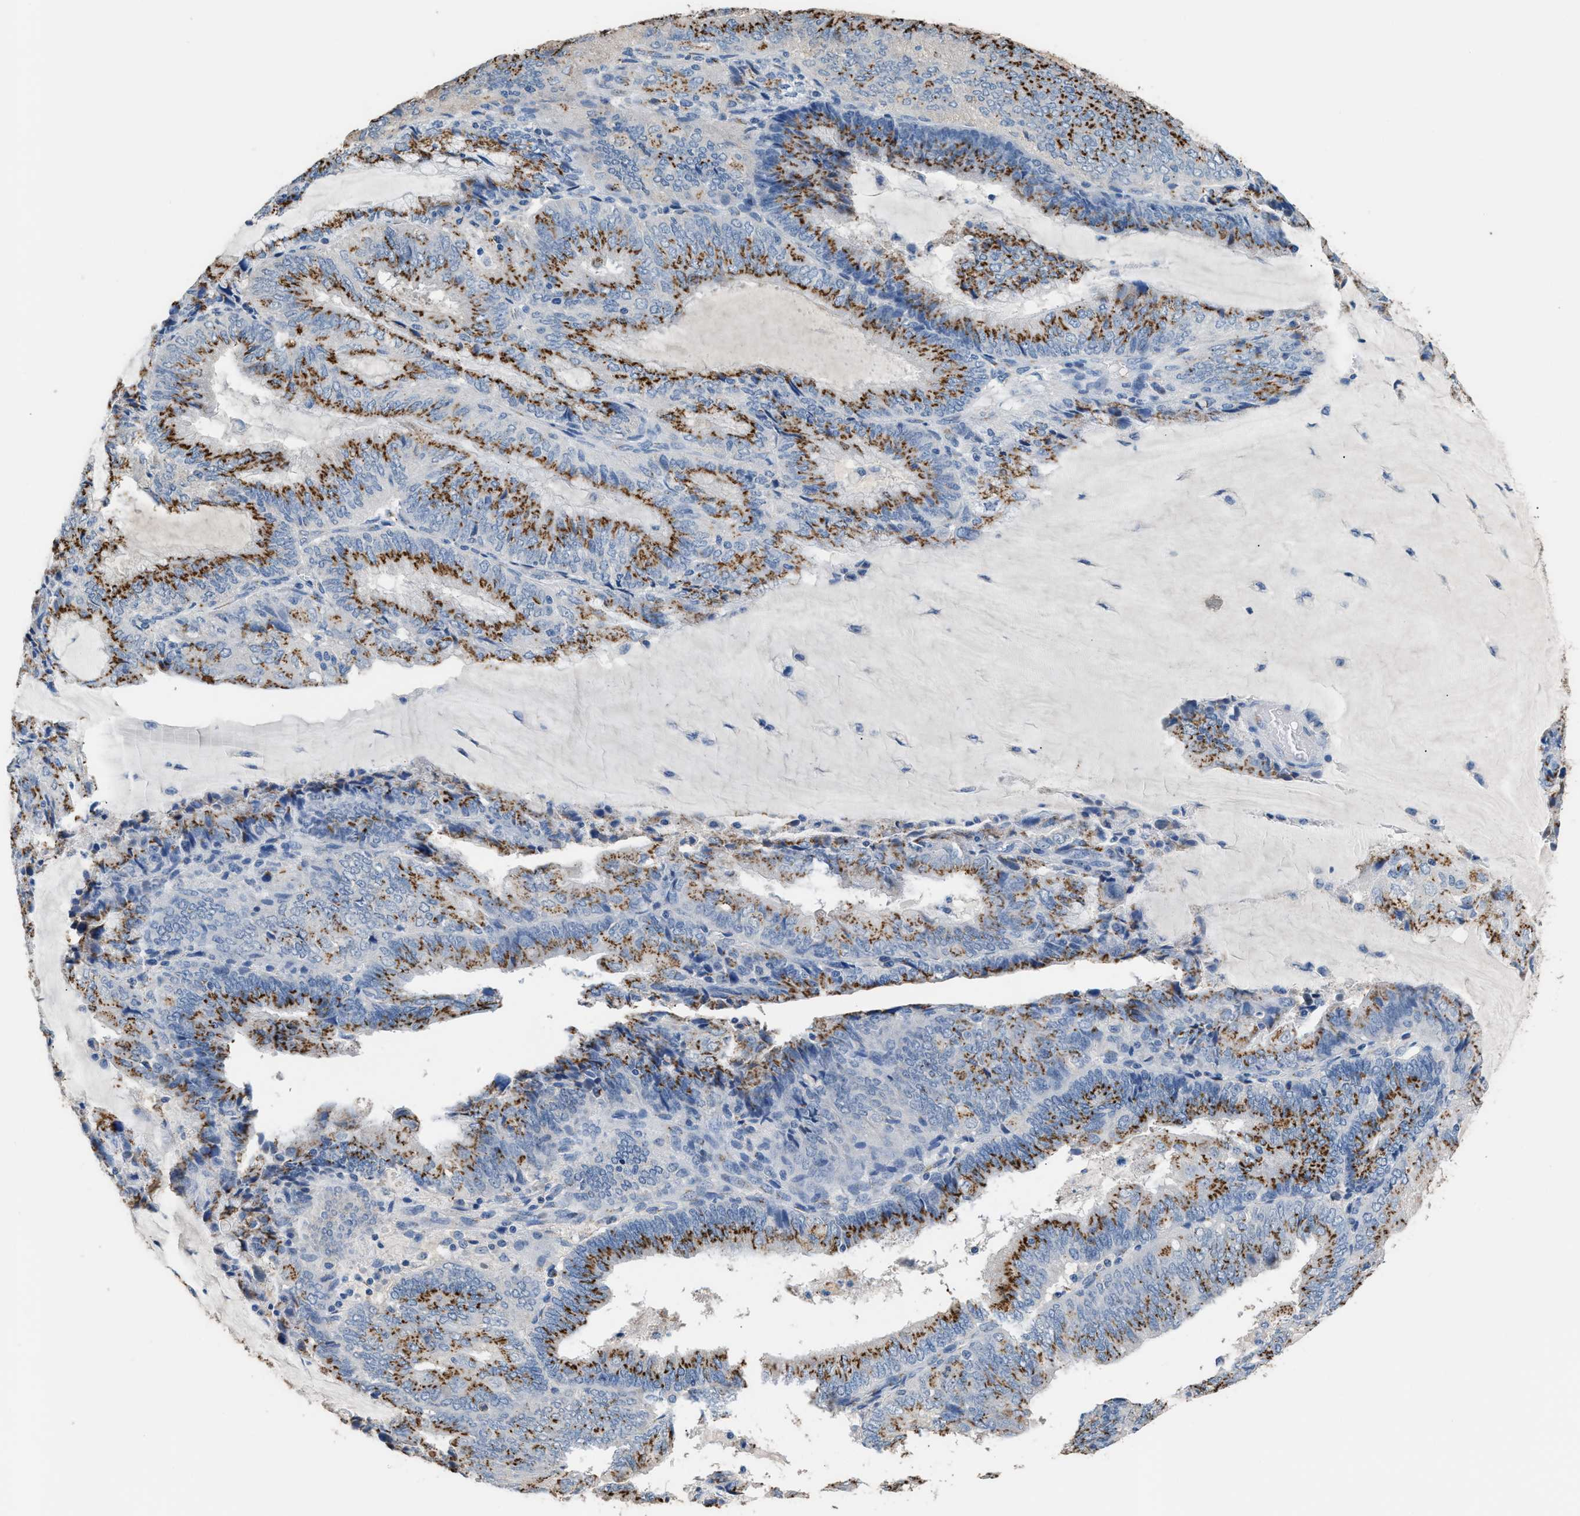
{"staining": {"intensity": "strong", "quantity": "25%-75%", "location": "cytoplasmic/membranous"}, "tissue": "endometrial cancer", "cell_type": "Tumor cells", "image_type": "cancer", "snomed": [{"axis": "morphology", "description": "Adenocarcinoma, NOS"}, {"axis": "topography", "description": "Endometrium"}], "caption": "Strong cytoplasmic/membranous protein positivity is appreciated in about 25%-75% of tumor cells in adenocarcinoma (endometrial).", "gene": "GOLM1", "patient": {"sex": "female", "age": 81}}